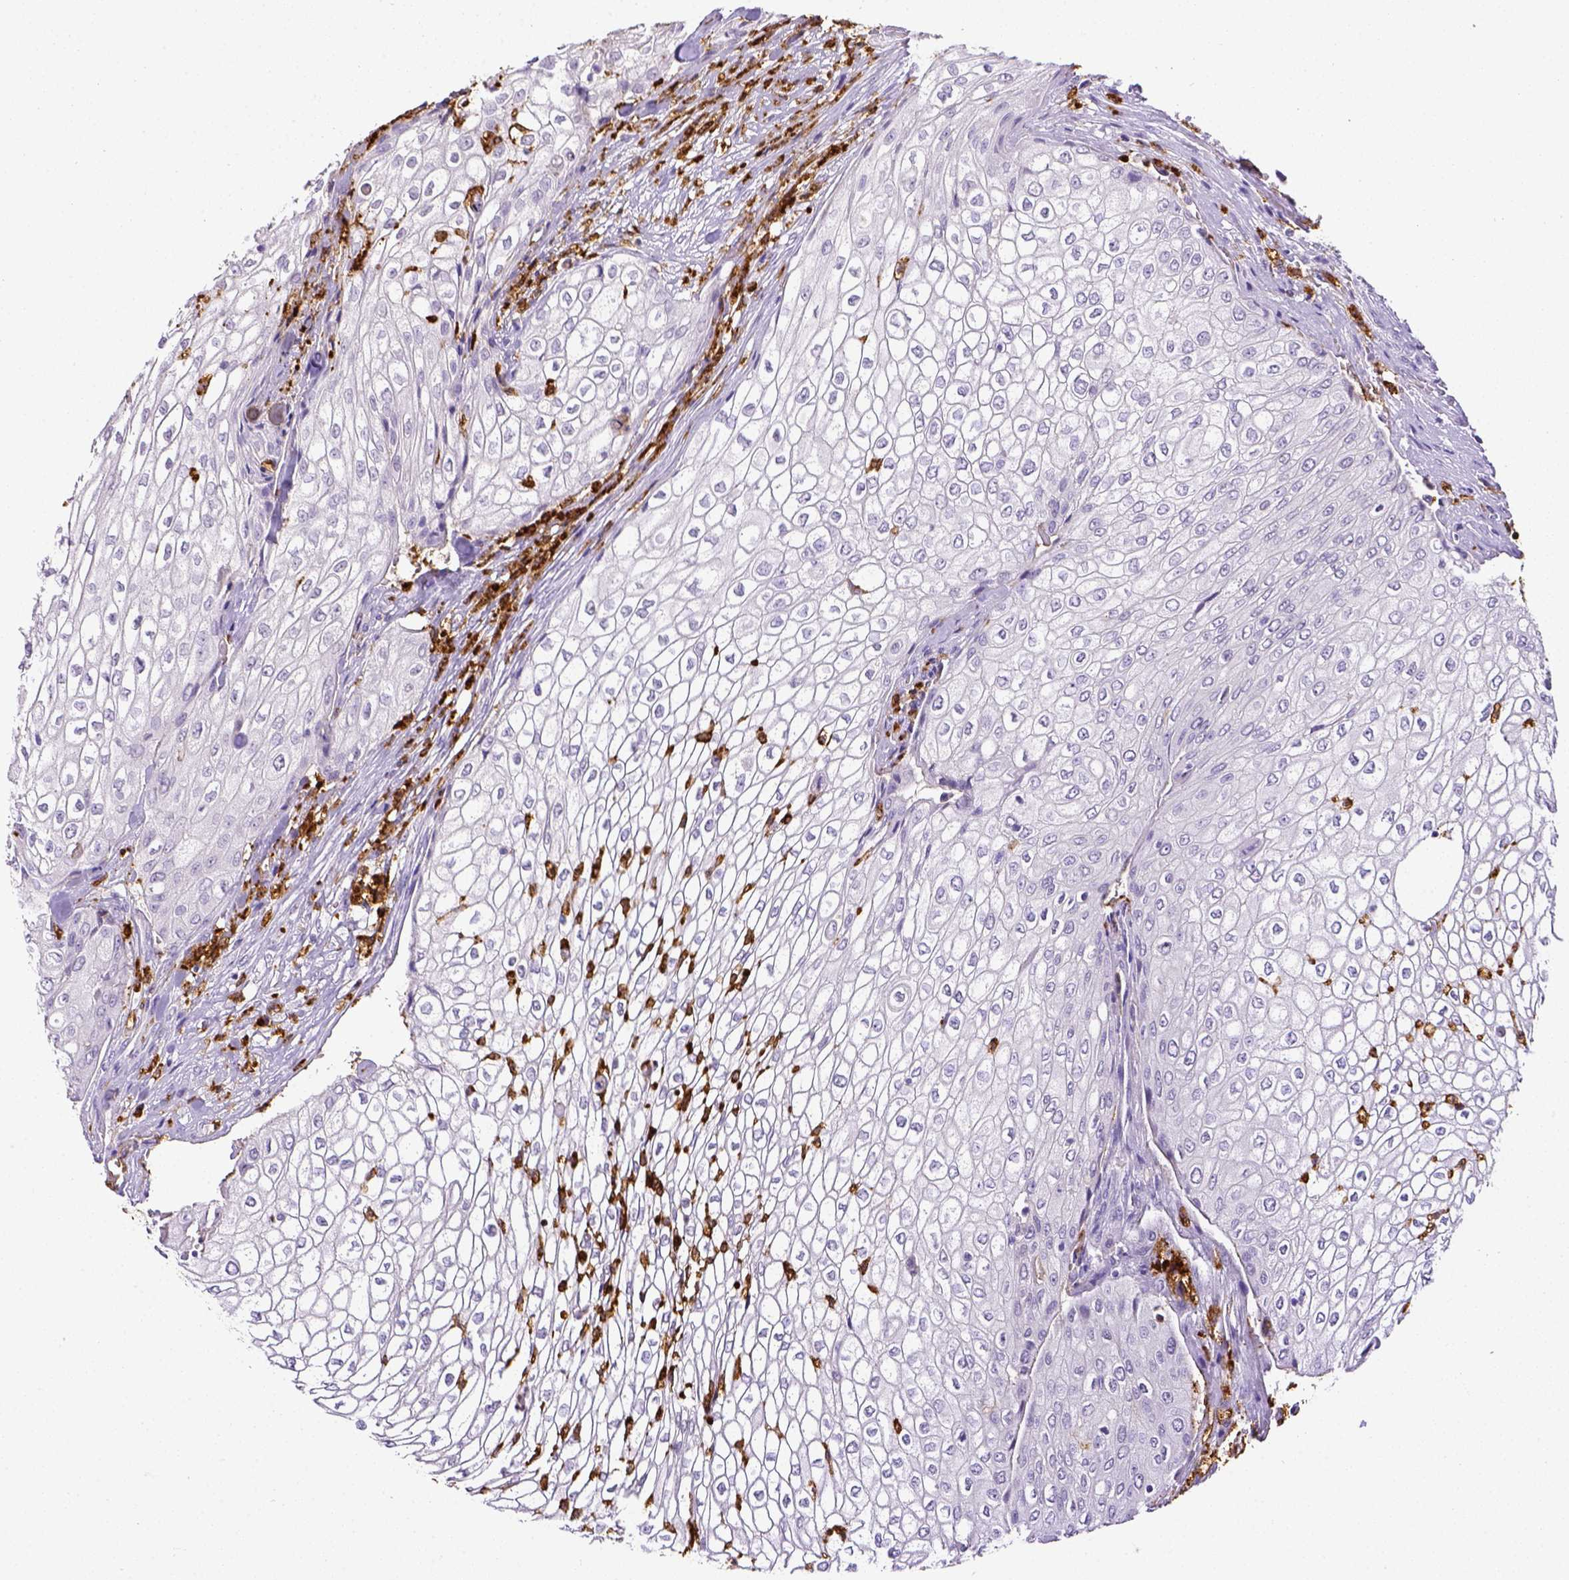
{"staining": {"intensity": "negative", "quantity": "none", "location": "none"}, "tissue": "urothelial cancer", "cell_type": "Tumor cells", "image_type": "cancer", "snomed": [{"axis": "morphology", "description": "Urothelial carcinoma, High grade"}, {"axis": "topography", "description": "Urinary bladder"}], "caption": "Protein analysis of urothelial cancer displays no significant positivity in tumor cells.", "gene": "ITGAM", "patient": {"sex": "male", "age": 62}}